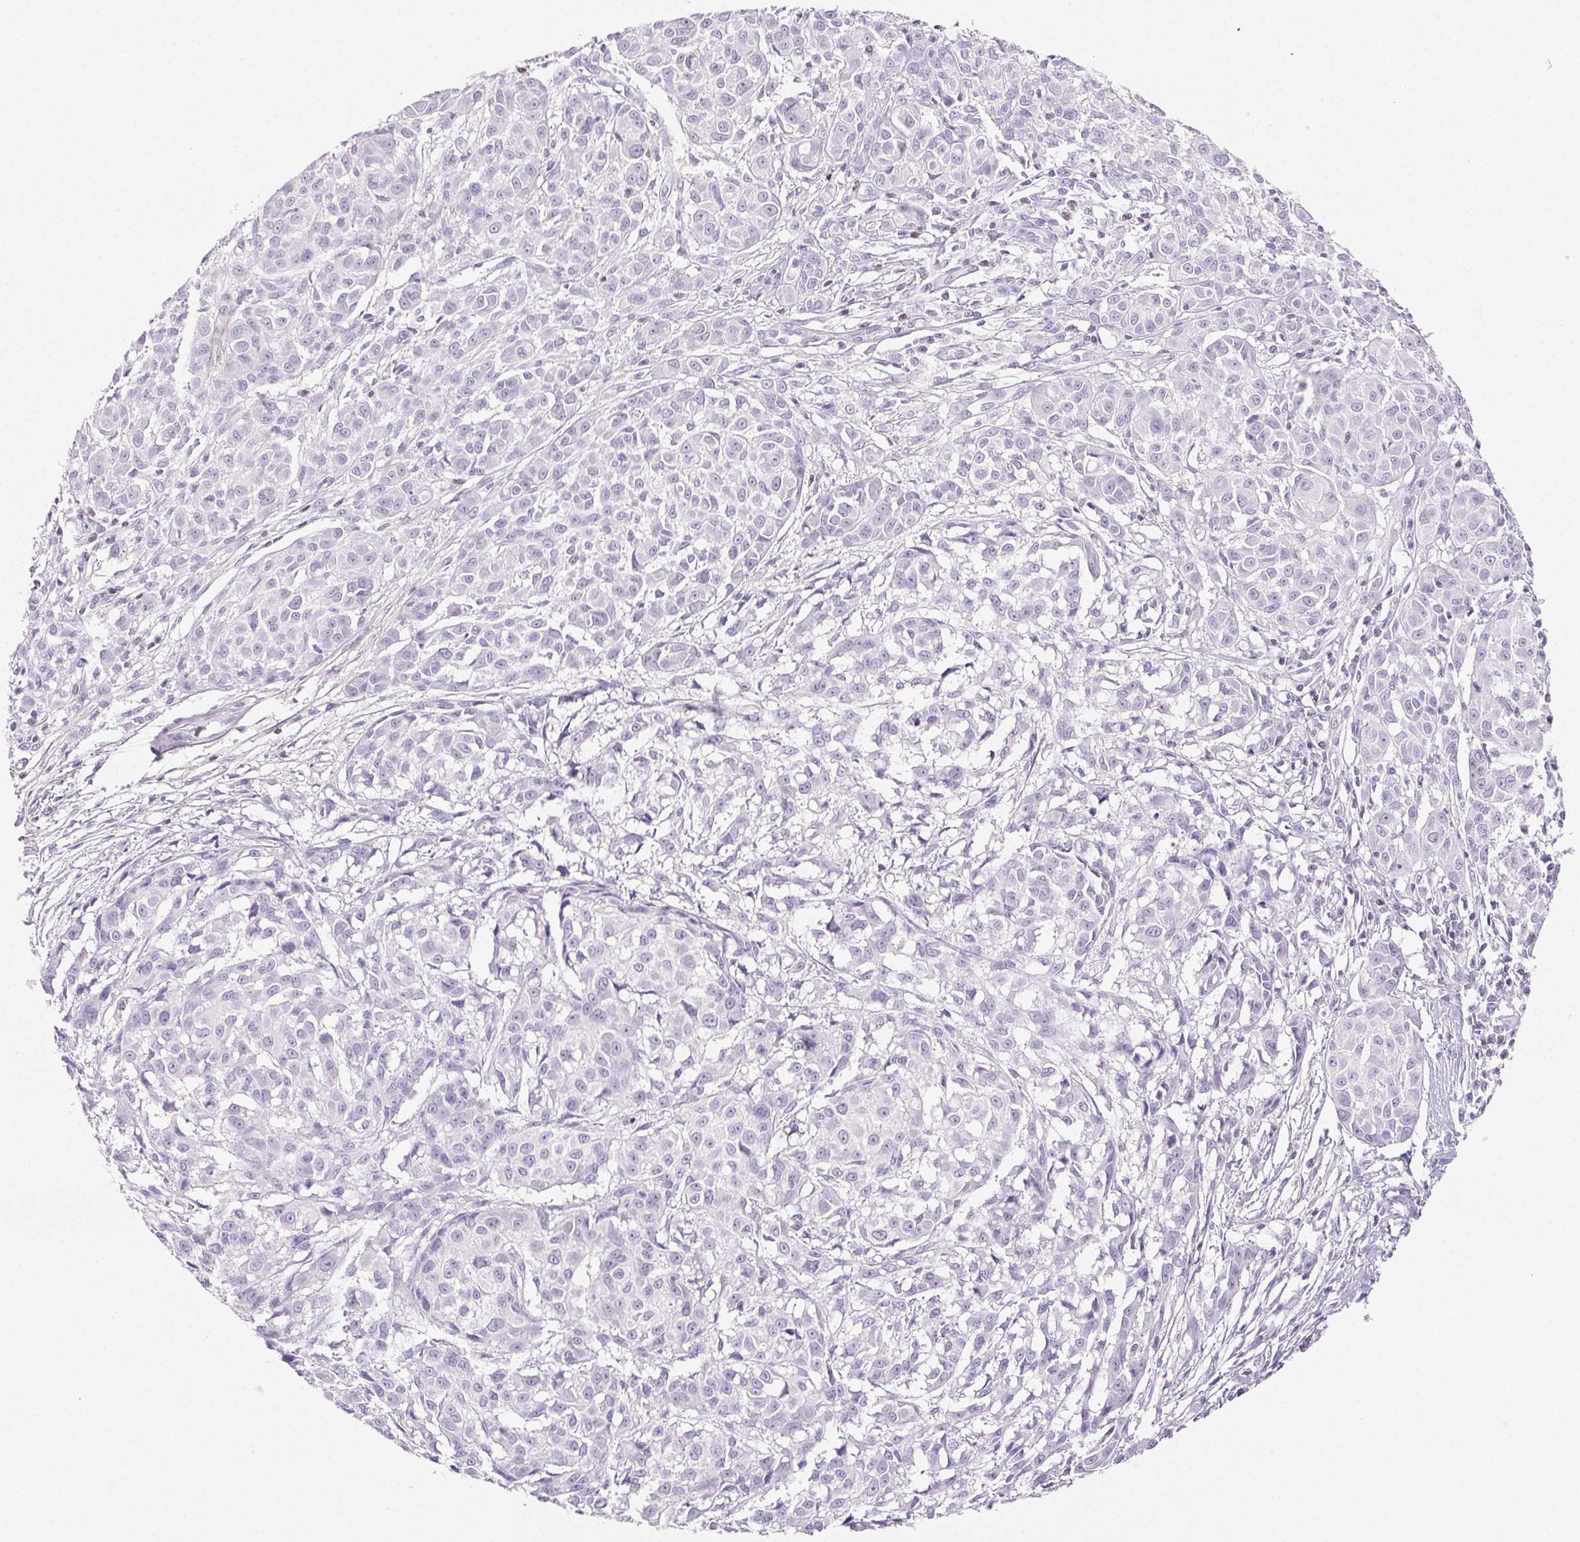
{"staining": {"intensity": "negative", "quantity": "none", "location": "none"}, "tissue": "melanoma", "cell_type": "Tumor cells", "image_type": "cancer", "snomed": [{"axis": "morphology", "description": "Malignant melanoma, NOS"}, {"axis": "topography", "description": "Skin"}], "caption": "Malignant melanoma stained for a protein using IHC demonstrates no expression tumor cells.", "gene": "BEND2", "patient": {"sex": "male", "age": 48}}